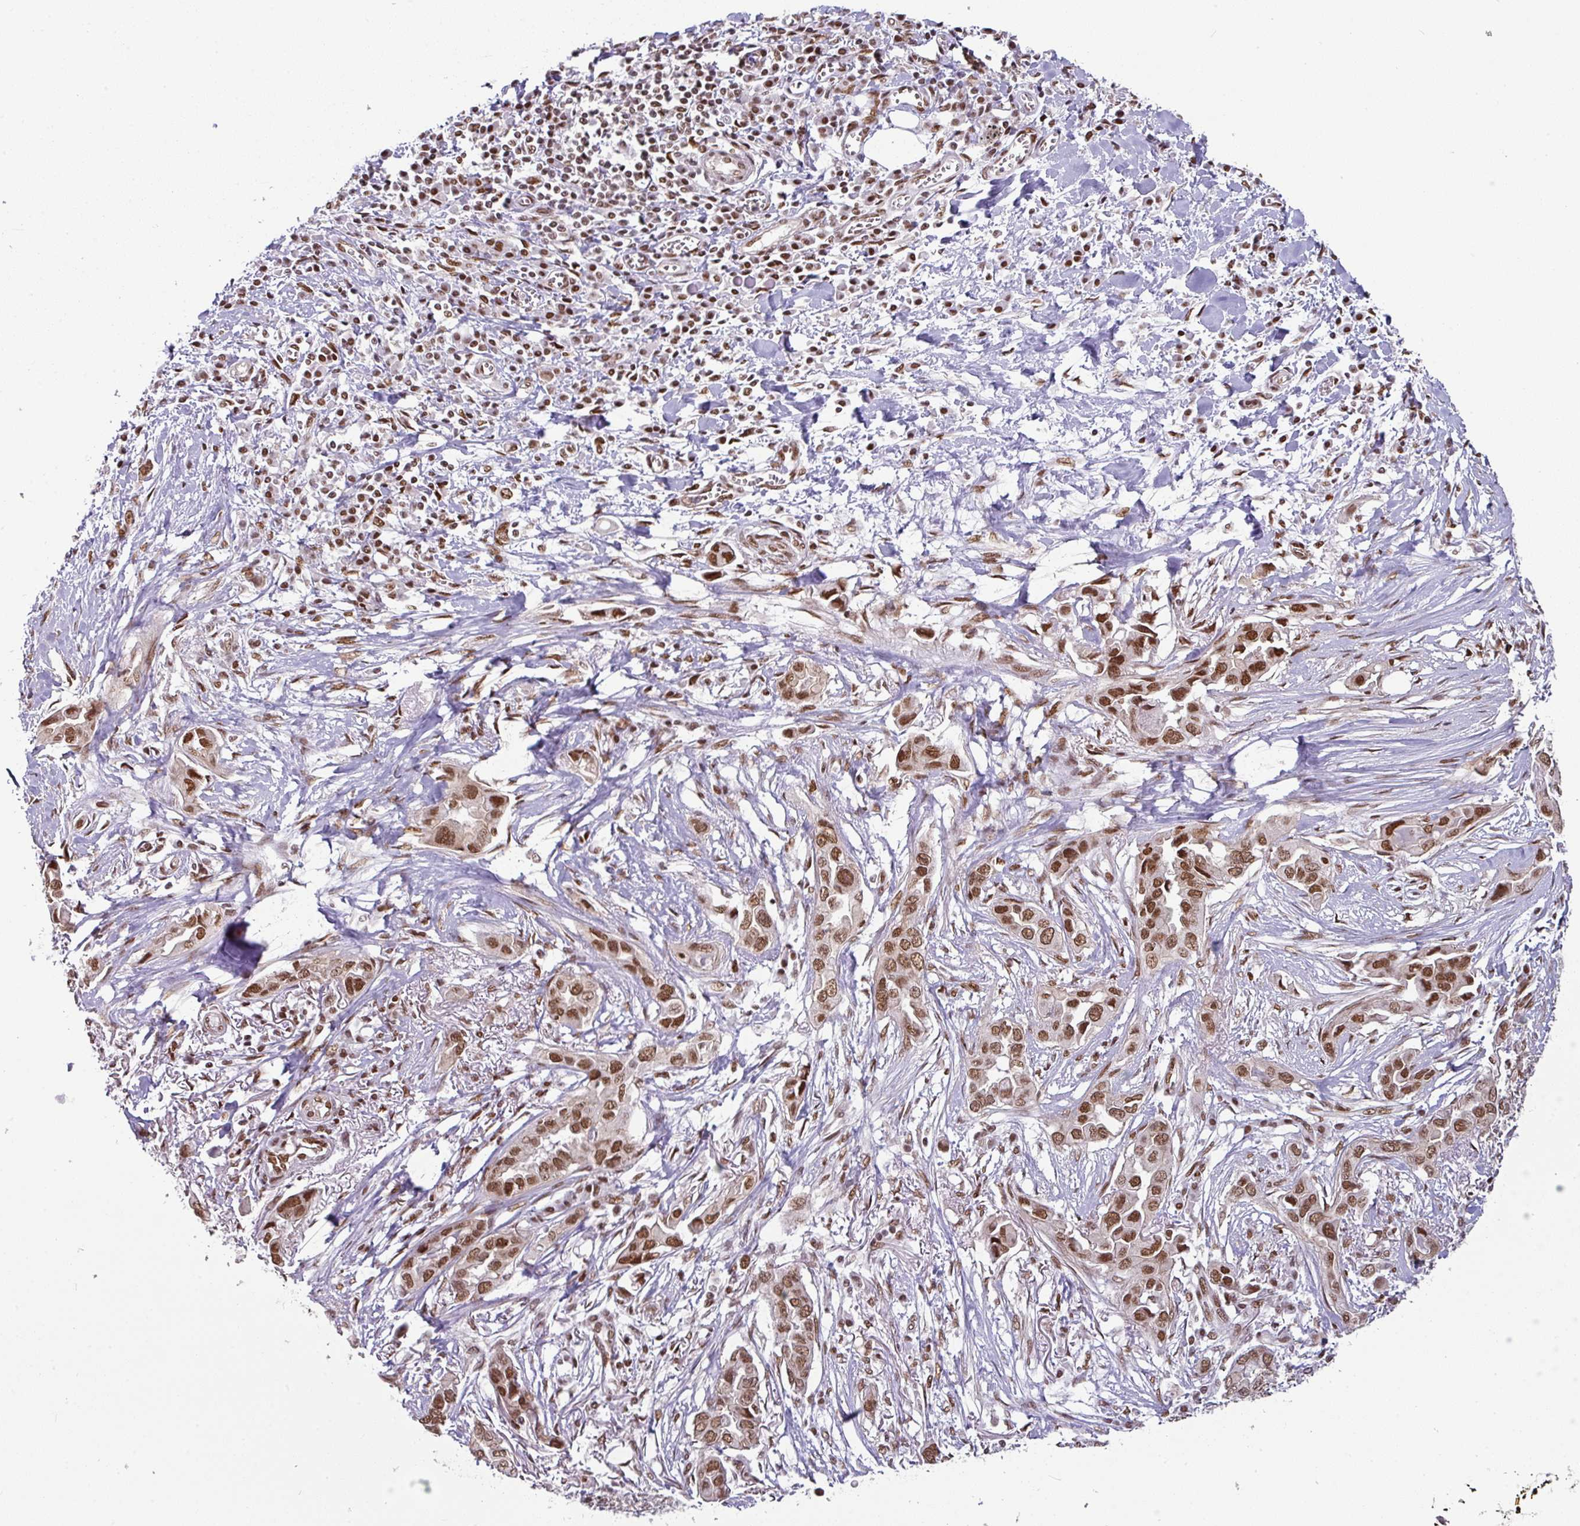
{"staining": {"intensity": "strong", "quantity": ">75%", "location": "nuclear"}, "tissue": "lung cancer", "cell_type": "Tumor cells", "image_type": "cancer", "snomed": [{"axis": "morphology", "description": "Adenocarcinoma, NOS"}, {"axis": "topography", "description": "Lung"}], "caption": "Tumor cells show strong nuclear positivity in about >75% of cells in adenocarcinoma (lung).", "gene": "NCOA5", "patient": {"sex": "female", "age": 76}}